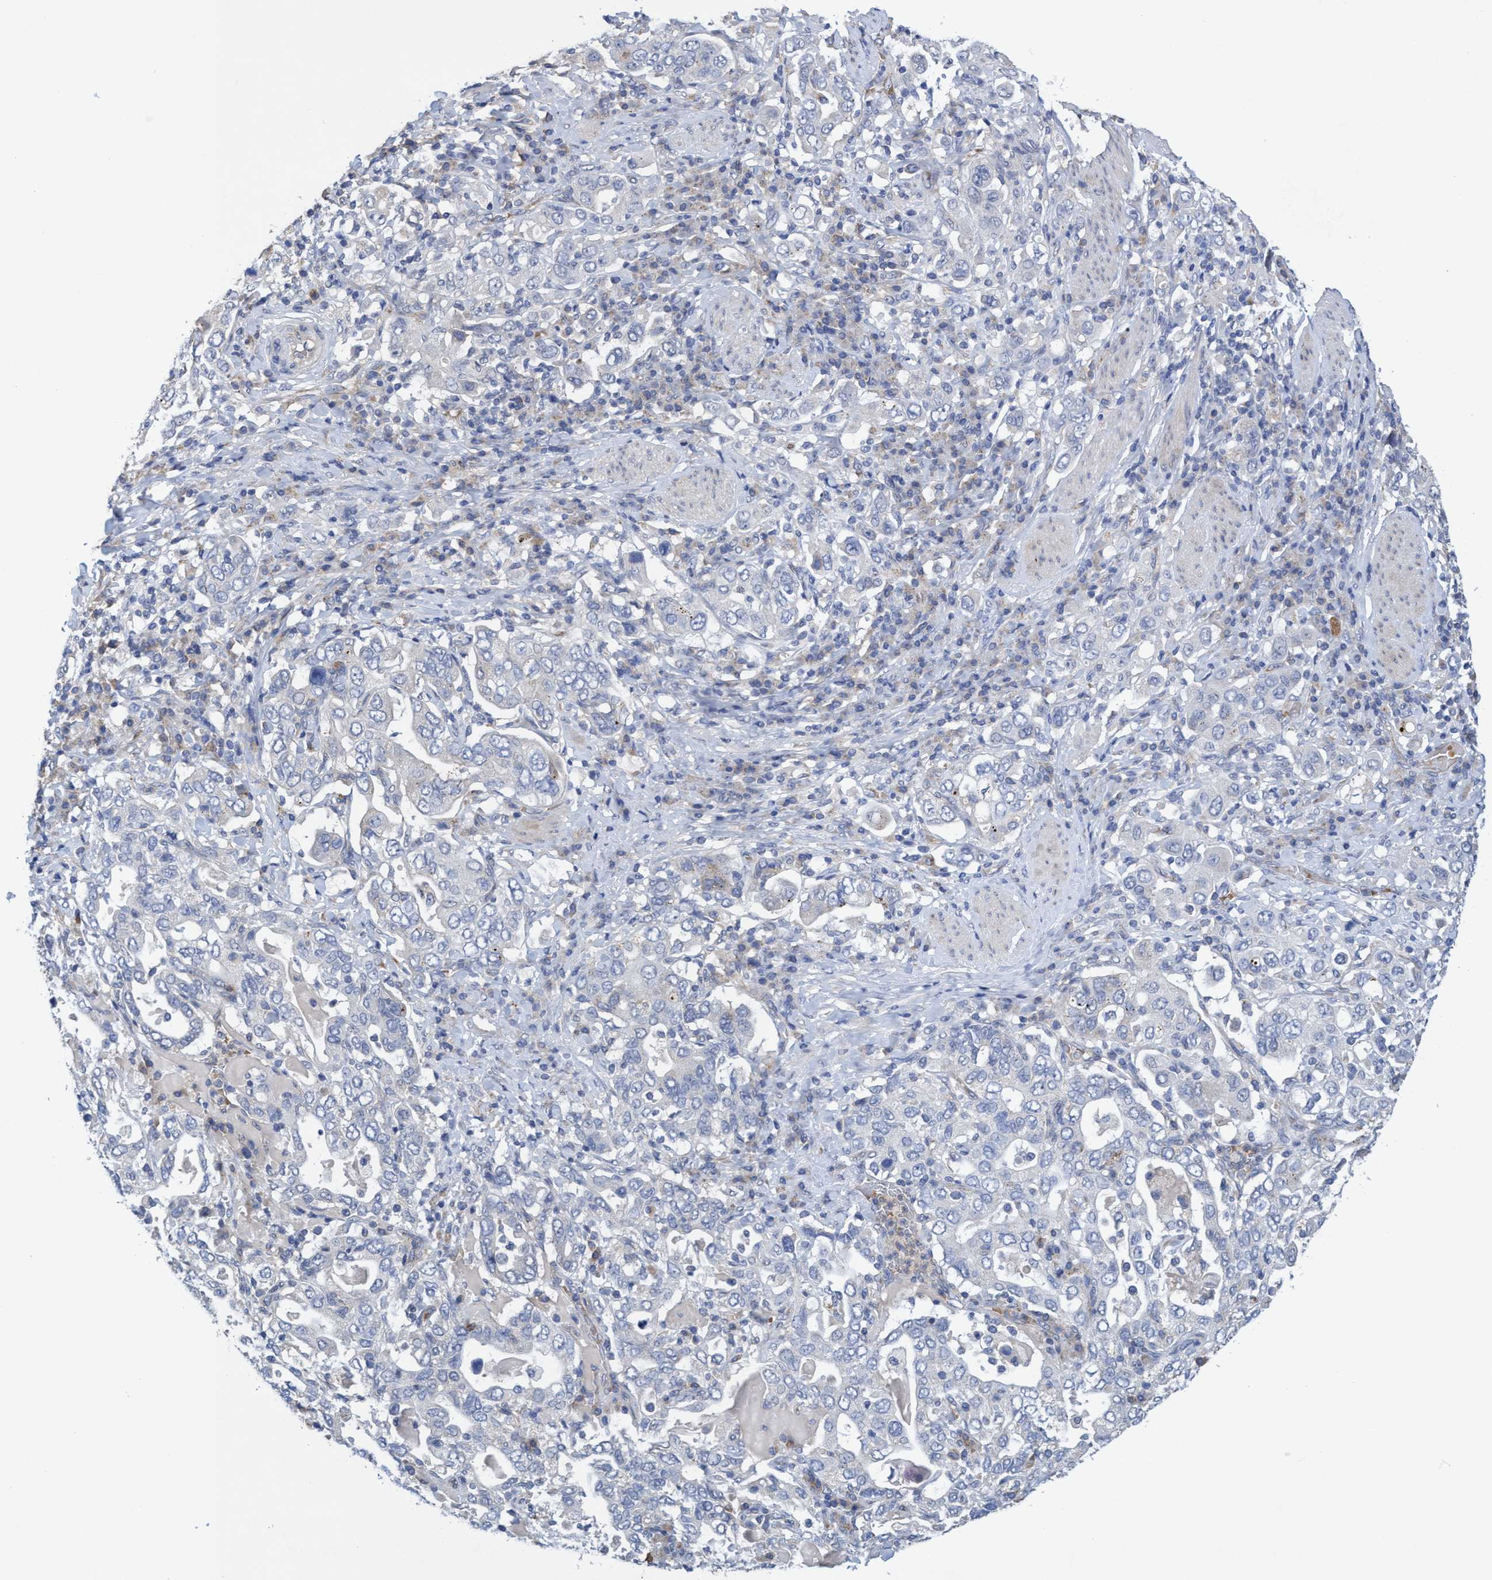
{"staining": {"intensity": "negative", "quantity": "none", "location": "none"}, "tissue": "stomach cancer", "cell_type": "Tumor cells", "image_type": "cancer", "snomed": [{"axis": "morphology", "description": "Adenocarcinoma, NOS"}, {"axis": "topography", "description": "Stomach, upper"}], "caption": "An immunohistochemistry image of adenocarcinoma (stomach) is shown. There is no staining in tumor cells of adenocarcinoma (stomach).", "gene": "SEMA4D", "patient": {"sex": "male", "age": 62}}